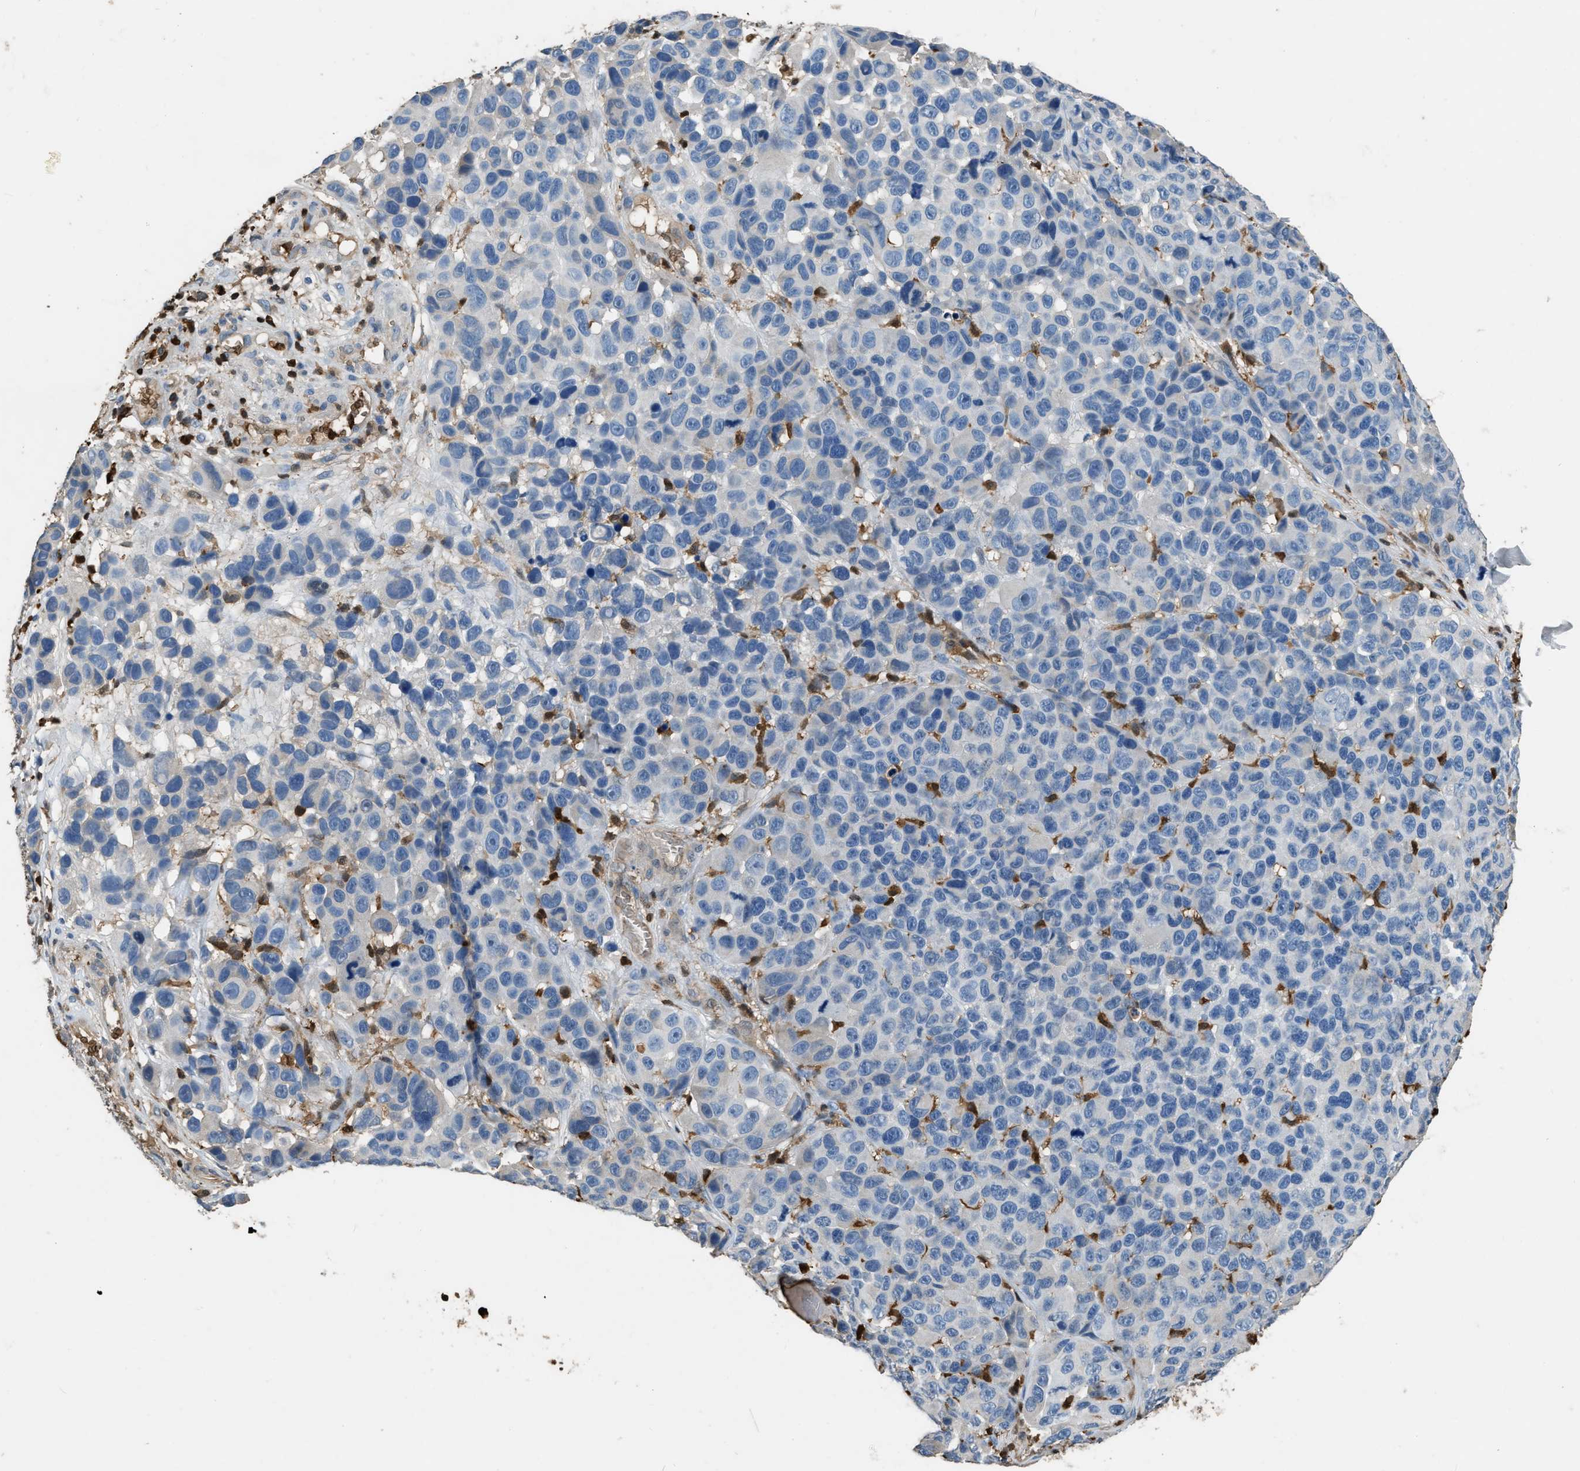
{"staining": {"intensity": "negative", "quantity": "none", "location": "none"}, "tissue": "melanoma", "cell_type": "Tumor cells", "image_type": "cancer", "snomed": [{"axis": "morphology", "description": "Malignant melanoma, NOS"}, {"axis": "topography", "description": "Skin"}], "caption": "This is an immunohistochemistry photomicrograph of human melanoma. There is no staining in tumor cells.", "gene": "ARHGDIB", "patient": {"sex": "male", "age": 53}}